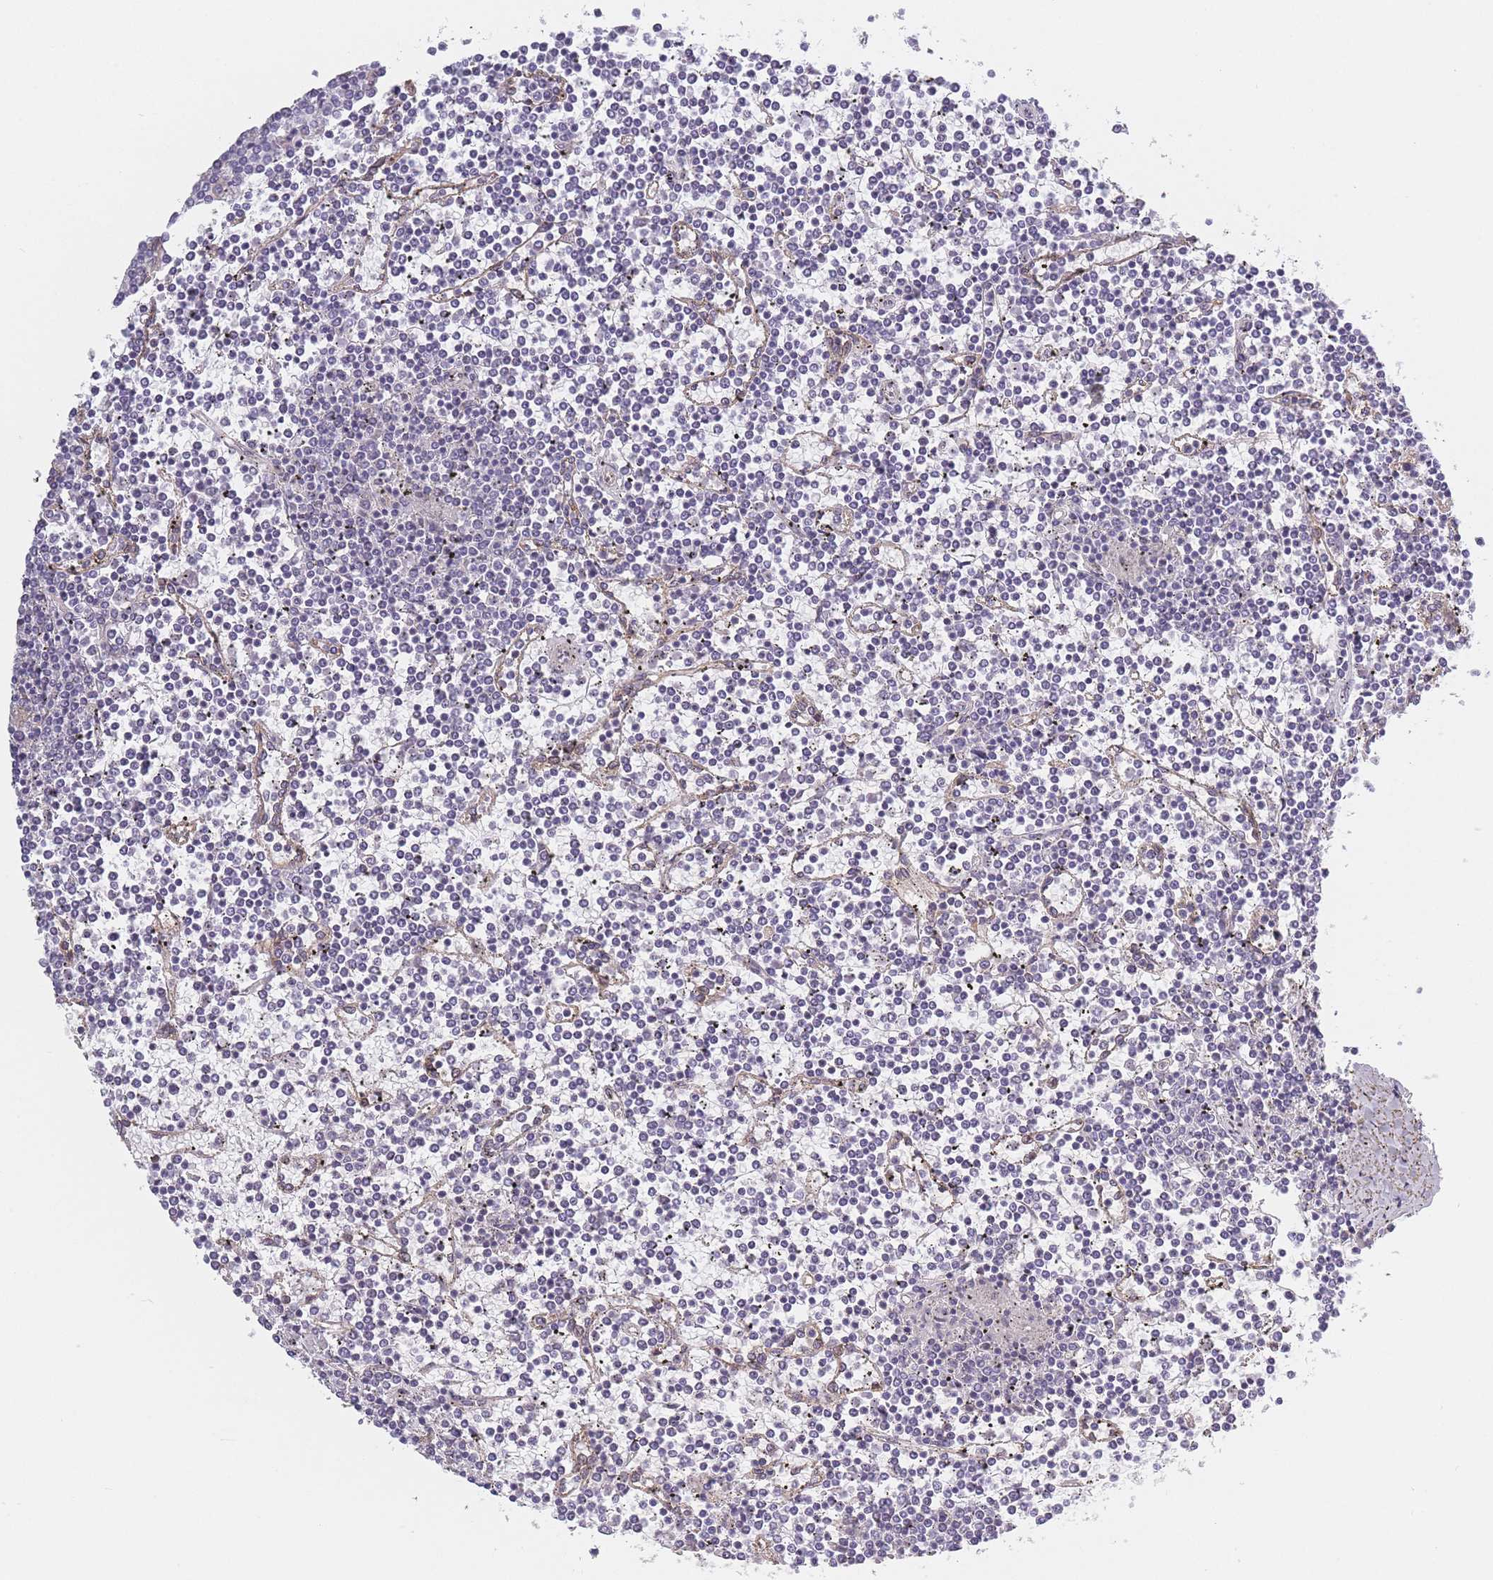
{"staining": {"intensity": "negative", "quantity": "none", "location": "none"}, "tissue": "lymphoma", "cell_type": "Tumor cells", "image_type": "cancer", "snomed": [{"axis": "morphology", "description": "Malignant lymphoma, non-Hodgkin's type, Low grade"}, {"axis": "topography", "description": "Spleen"}], "caption": "Protein analysis of low-grade malignant lymphoma, non-Hodgkin's type exhibits no significant positivity in tumor cells.", "gene": "SLC7A6", "patient": {"sex": "female", "age": 19}}